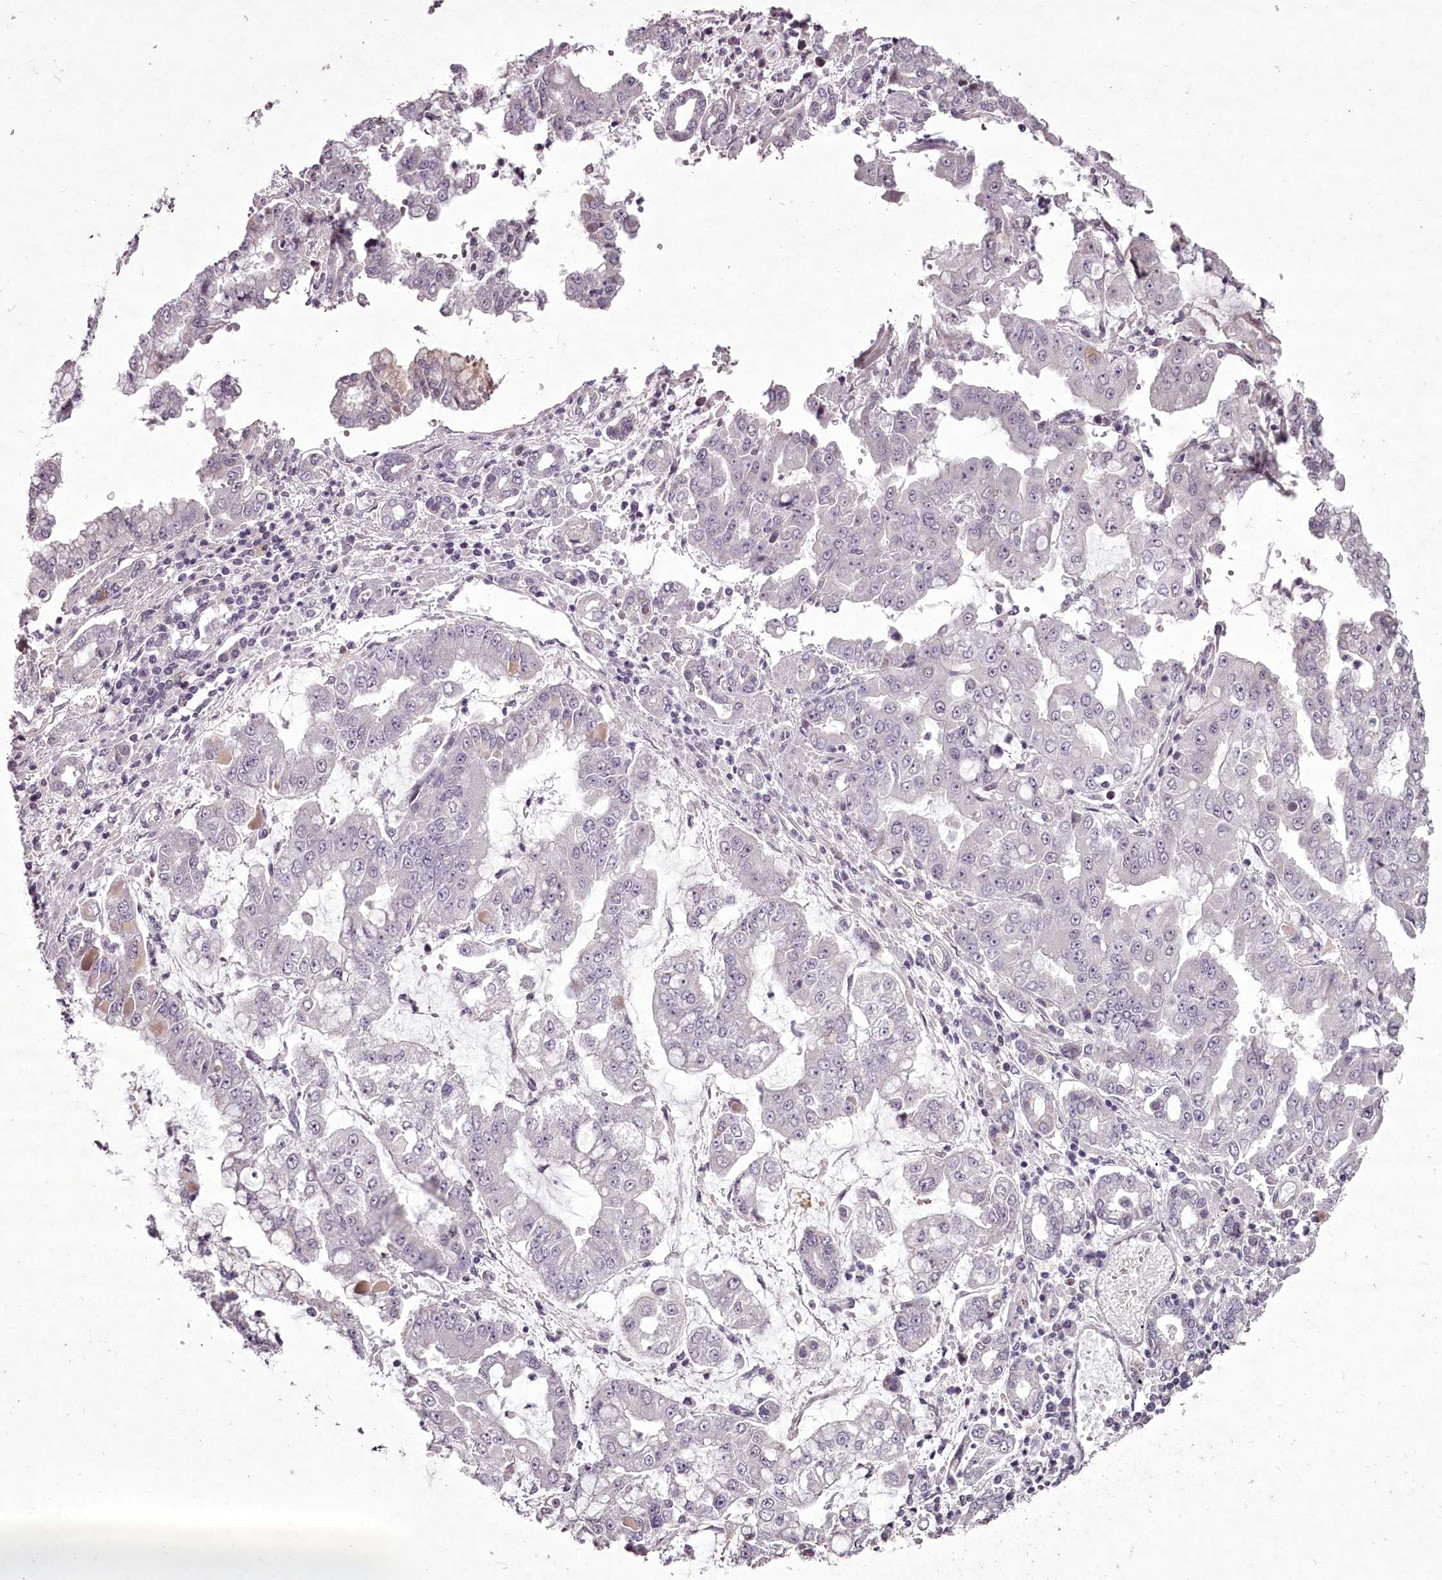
{"staining": {"intensity": "negative", "quantity": "none", "location": "none"}, "tissue": "stomach cancer", "cell_type": "Tumor cells", "image_type": "cancer", "snomed": [{"axis": "morphology", "description": "Adenocarcinoma, NOS"}, {"axis": "topography", "description": "Stomach"}], "caption": "DAB (3,3'-diaminobenzidine) immunohistochemical staining of adenocarcinoma (stomach) displays no significant staining in tumor cells.", "gene": "C1orf56", "patient": {"sex": "male", "age": 76}}